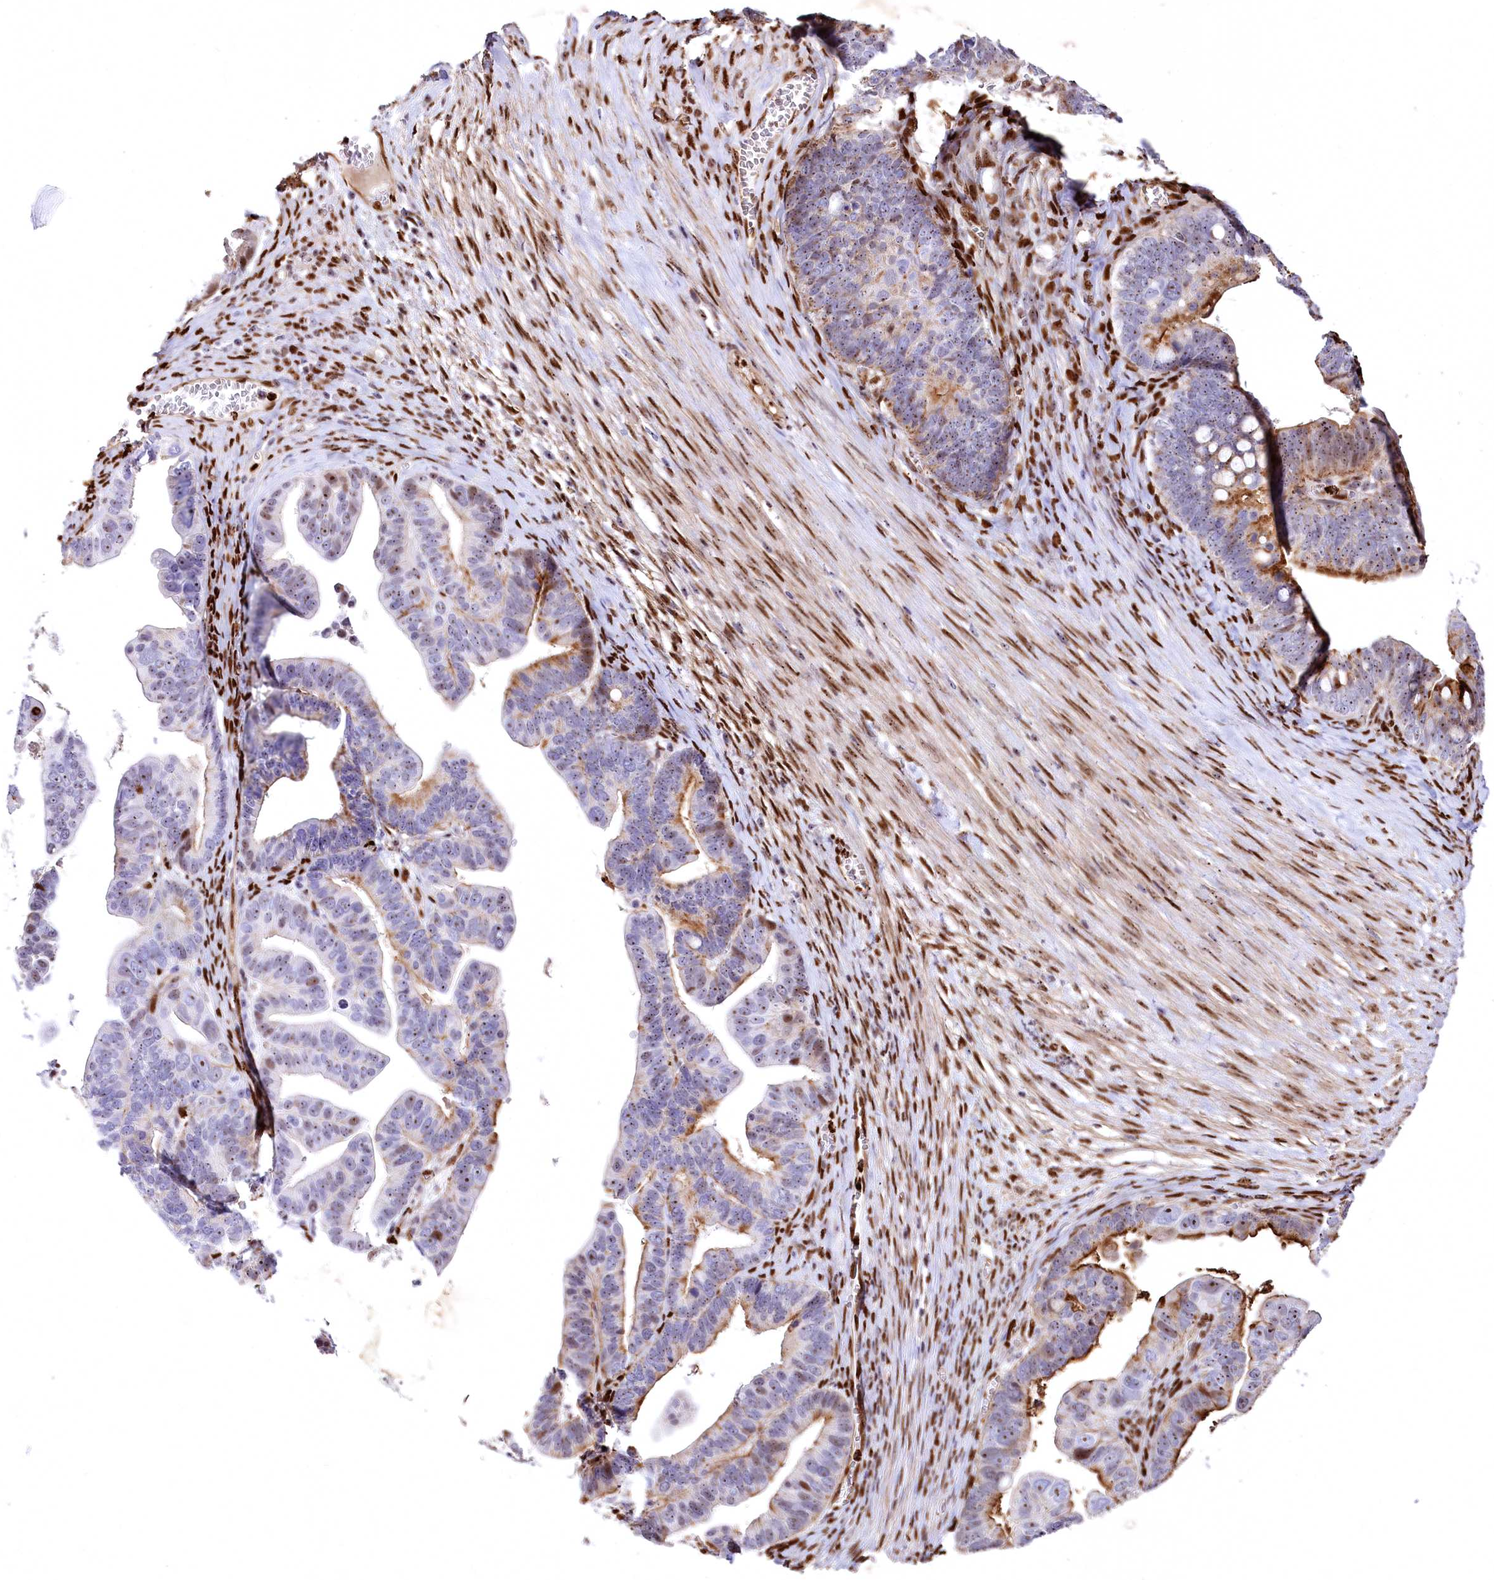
{"staining": {"intensity": "moderate", "quantity": "<25%", "location": "cytoplasmic/membranous,nuclear"}, "tissue": "ovarian cancer", "cell_type": "Tumor cells", "image_type": "cancer", "snomed": [{"axis": "morphology", "description": "Cystadenocarcinoma, serous, NOS"}, {"axis": "topography", "description": "Ovary"}], "caption": "Ovarian serous cystadenocarcinoma stained with a protein marker shows moderate staining in tumor cells.", "gene": "PTMS", "patient": {"sex": "female", "age": 56}}